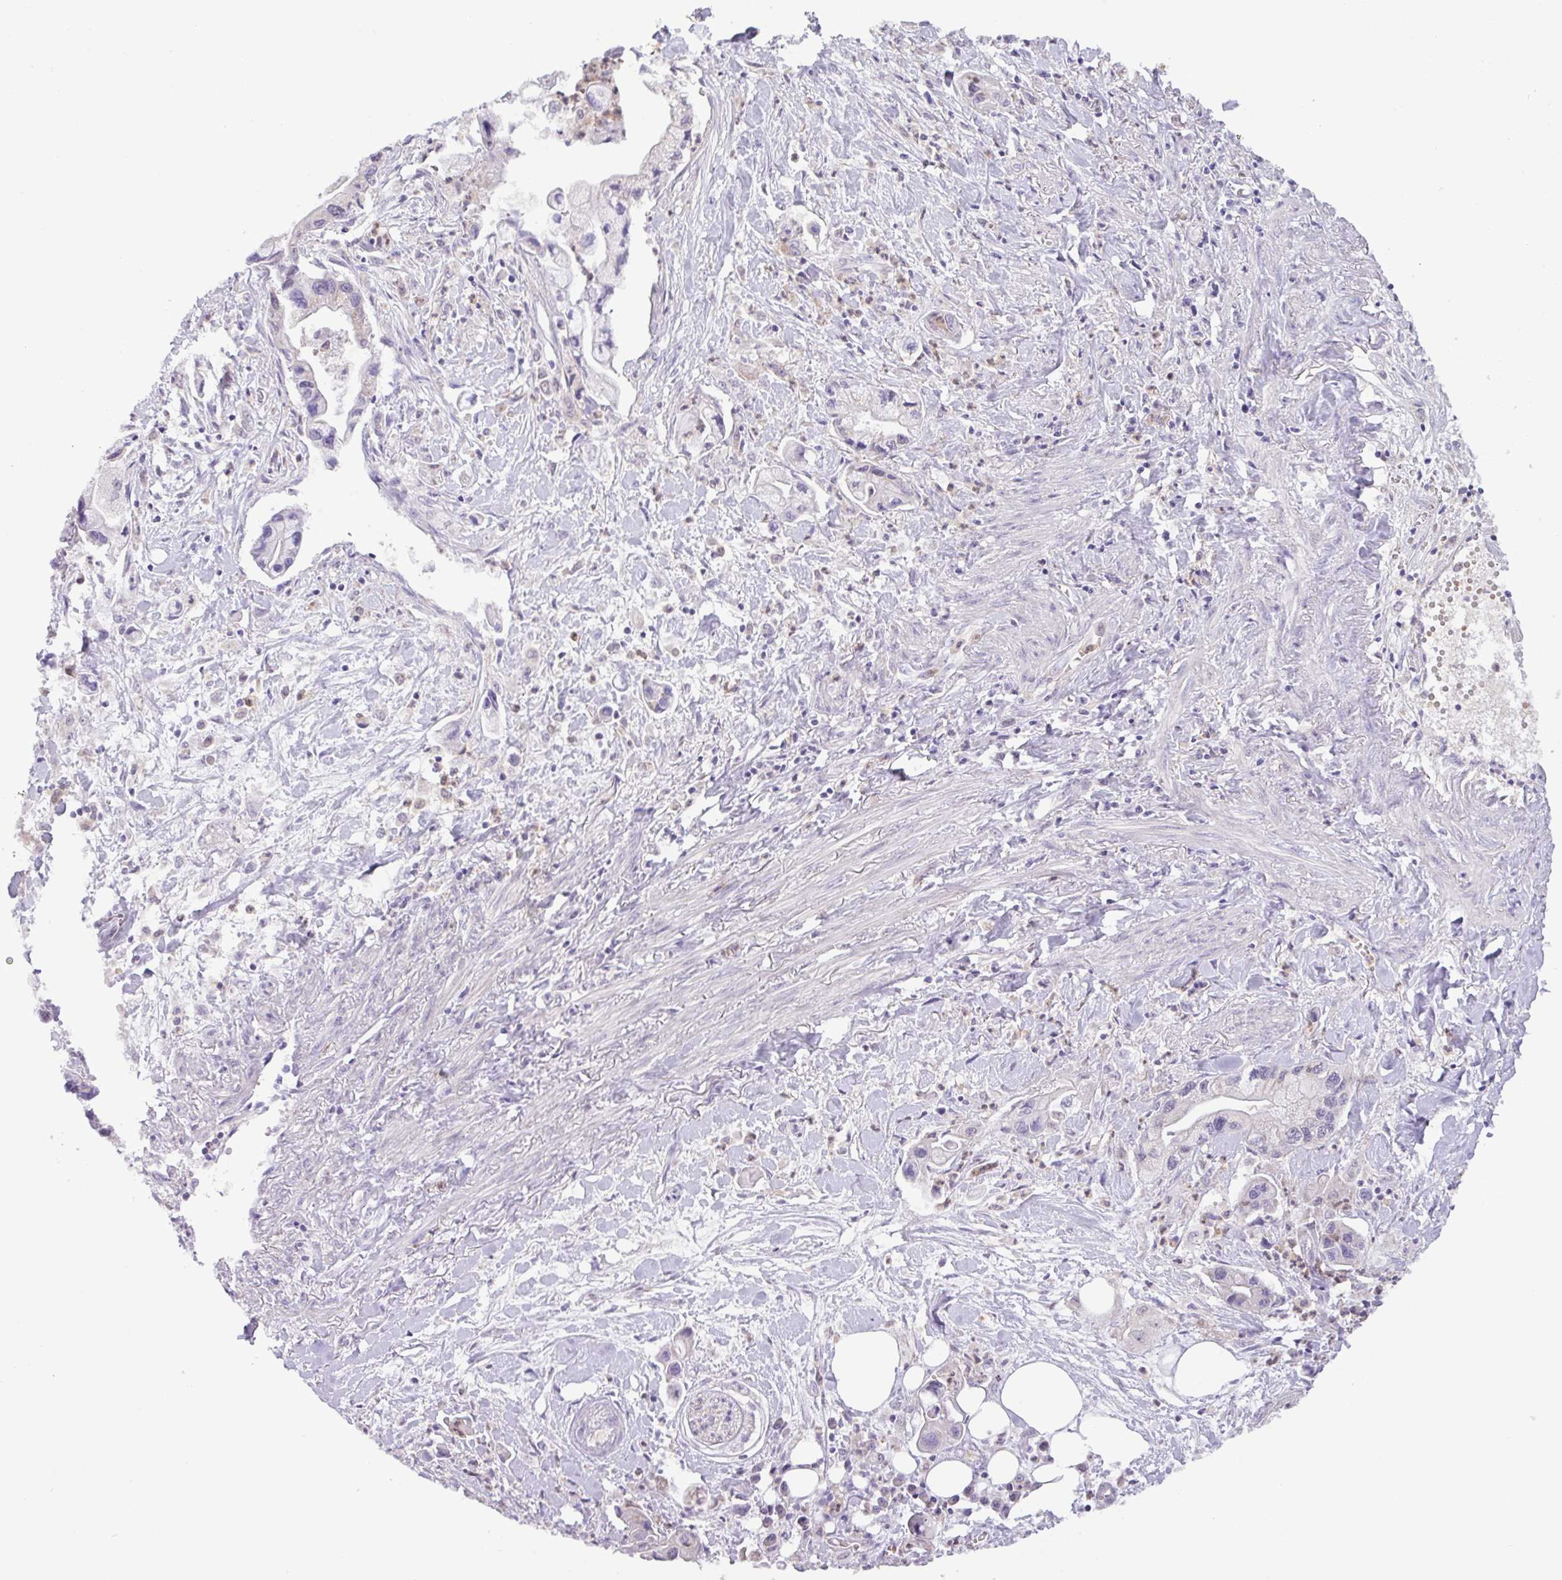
{"staining": {"intensity": "negative", "quantity": "none", "location": "none"}, "tissue": "pancreatic cancer", "cell_type": "Tumor cells", "image_type": "cancer", "snomed": [{"axis": "morphology", "description": "Adenocarcinoma, NOS"}, {"axis": "topography", "description": "Pancreas"}], "caption": "Tumor cells are negative for brown protein staining in pancreatic cancer.", "gene": "TONSL", "patient": {"sex": "male", "age": 61}}